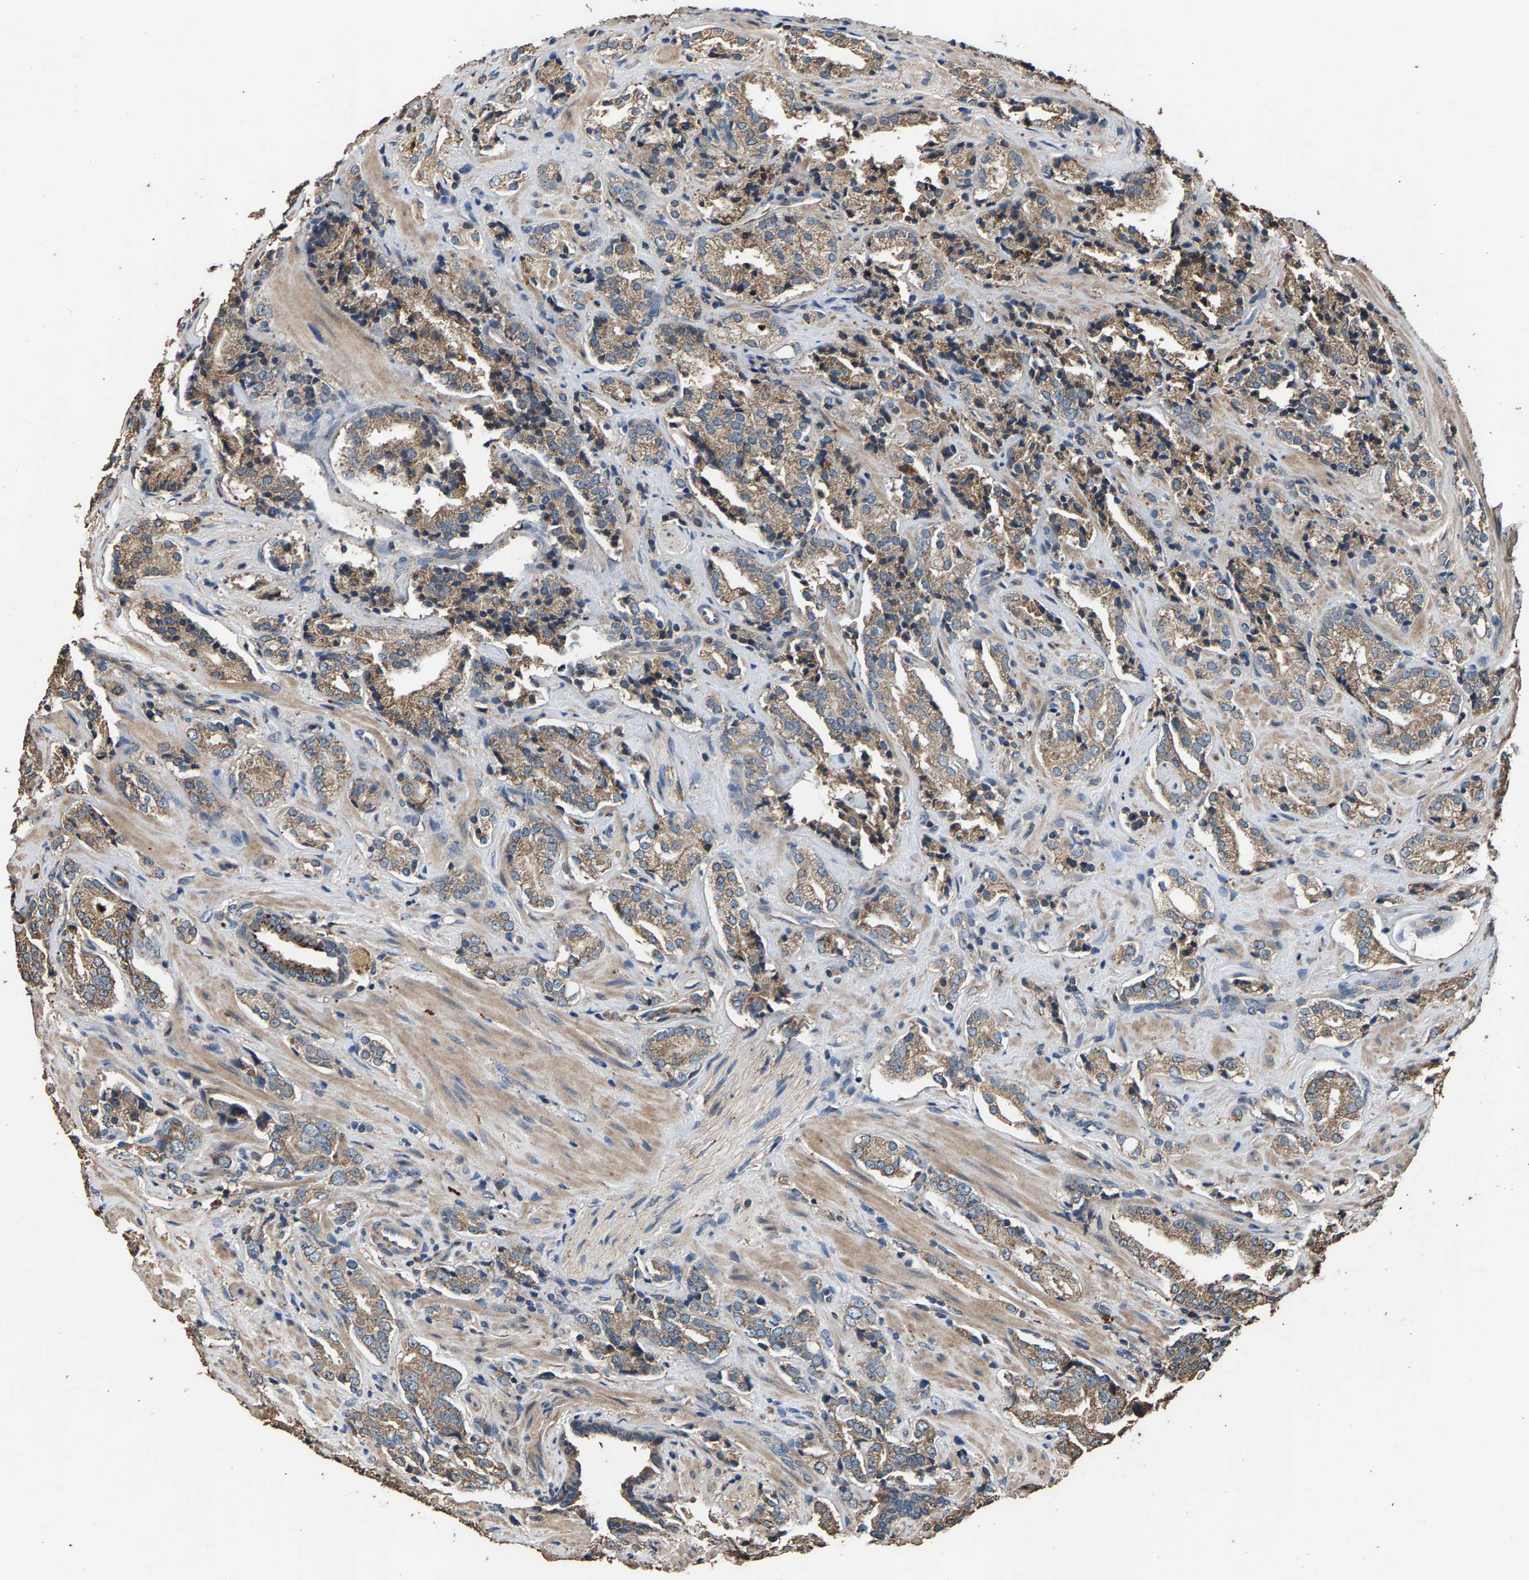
{"staining": {"intensity": "weak", "quantity": ">75%", "location": "cytoplasmic/membranous"}, "tissue": "prostate cancer", "cell_type": "Tumor cells", "image_type": "cancer", "snomed": [{"axis": "morphology", "description": "Adenocarcinoma, High grade"}, {"axis": "topography", "description": "Prostate"}], "caption": "Brown immunohistochemical staining in human prostate cancer (high-grade adenocarcinoma) reveals weak cytoplasmic/membranous staining in about >75% of tumor cells.", "gene": "MRPL27", "patient": {"sex": "male", "age": 71}}